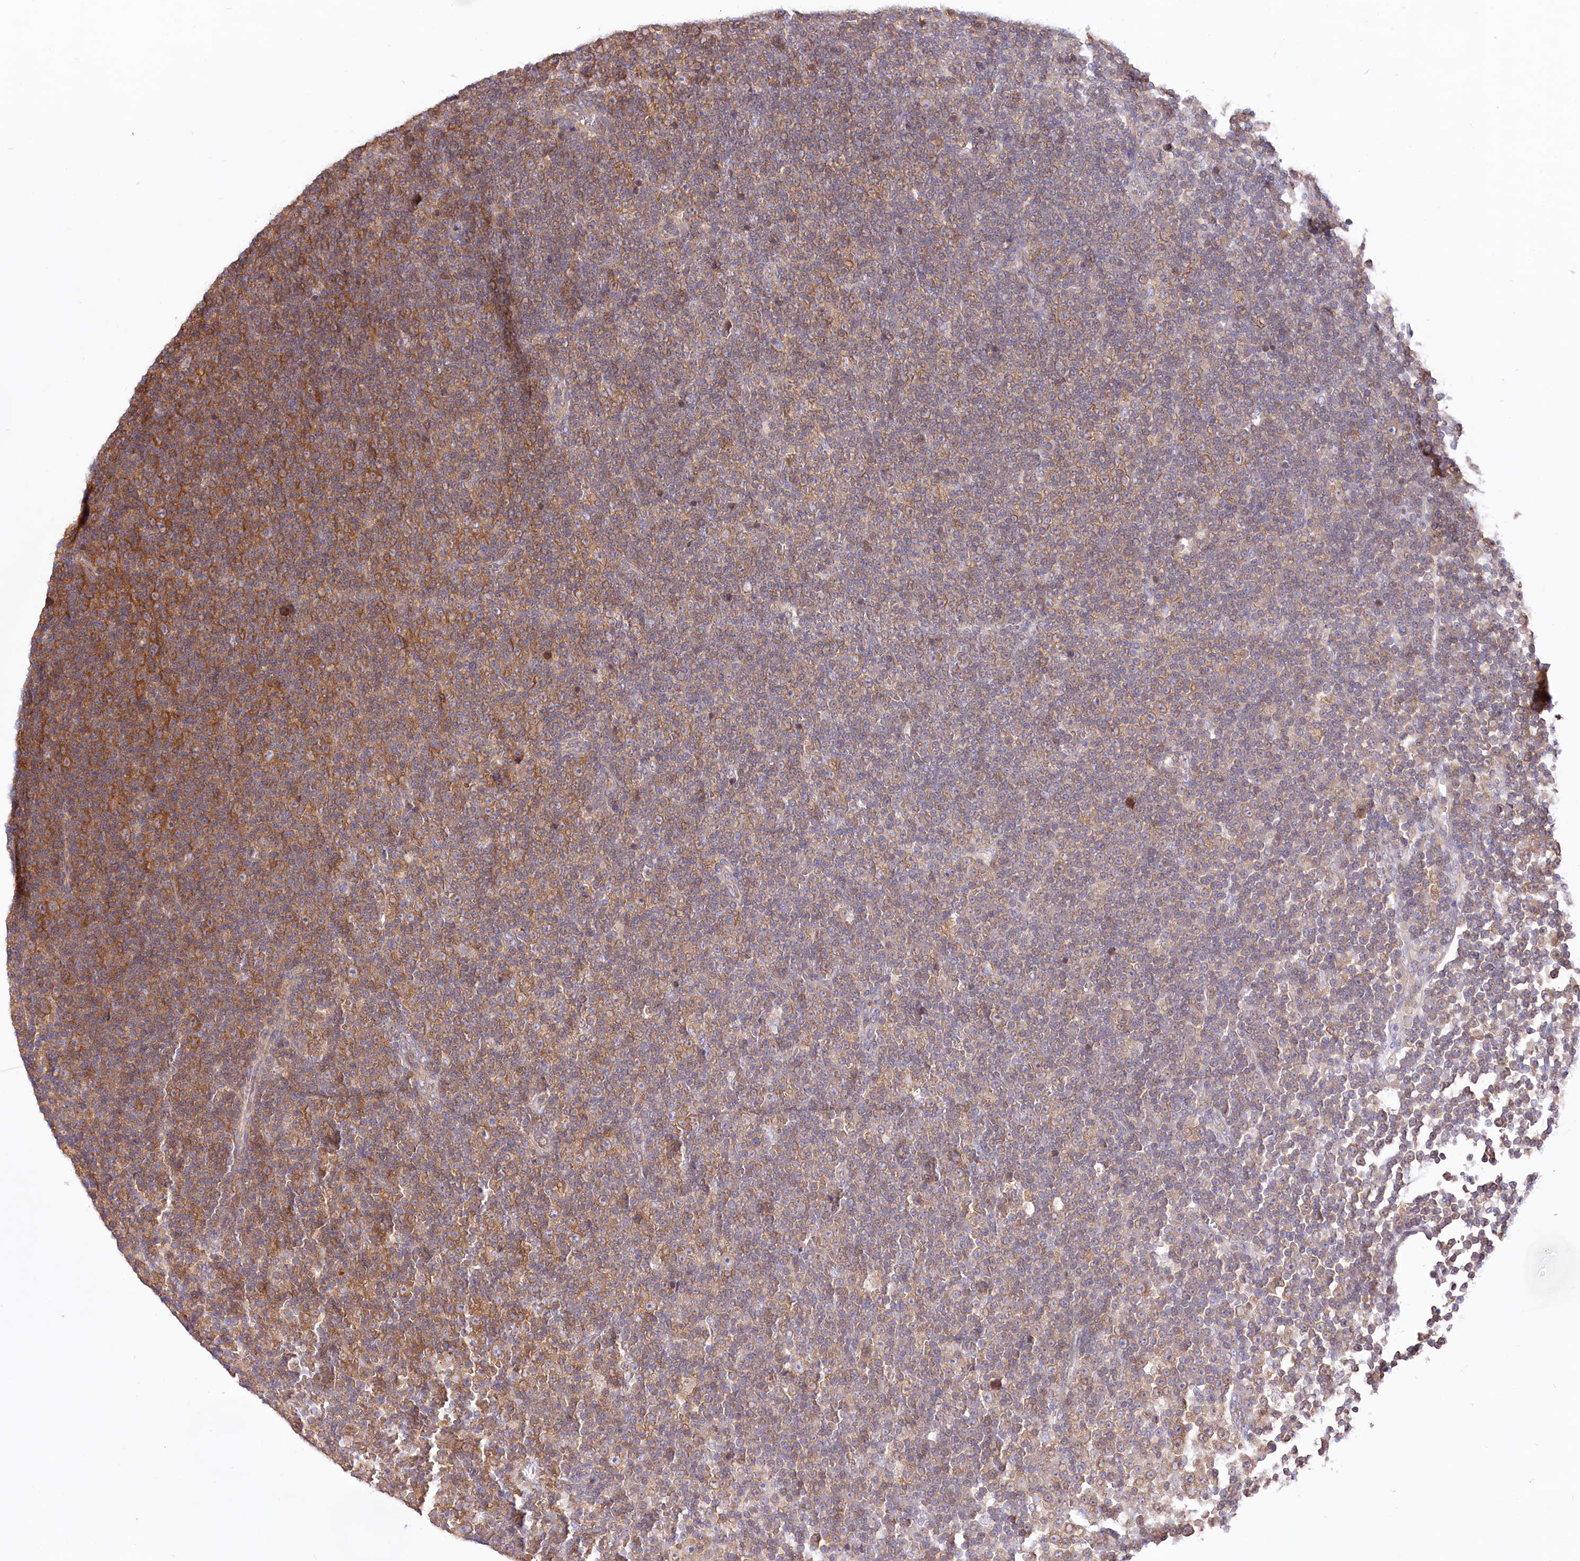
{"staining": {"intensity": "moderate", "quantity": "25%-75%", "location": "cytoplasmic/membranous"}, "tissue": "lymphoma", "cell_type": "Tumor cells", "image_type": "cancer", "snomed": [{"axis": "morphology", "description": "Malignant lymphoma, non-Hodgkin's type, Low grade"}, {"axis": "topography", "description": "Lymph node"}], "caption": "This is an image of immunohistochemistry (IHC) staining of low-grade malignant lymphoma, non-Hodgkin's type, which shows moderate positivity in the cytoplasmic/membranous of tumor cells.", "gene": "UMPS", "patient": {"sex": "female", "age": 67}}